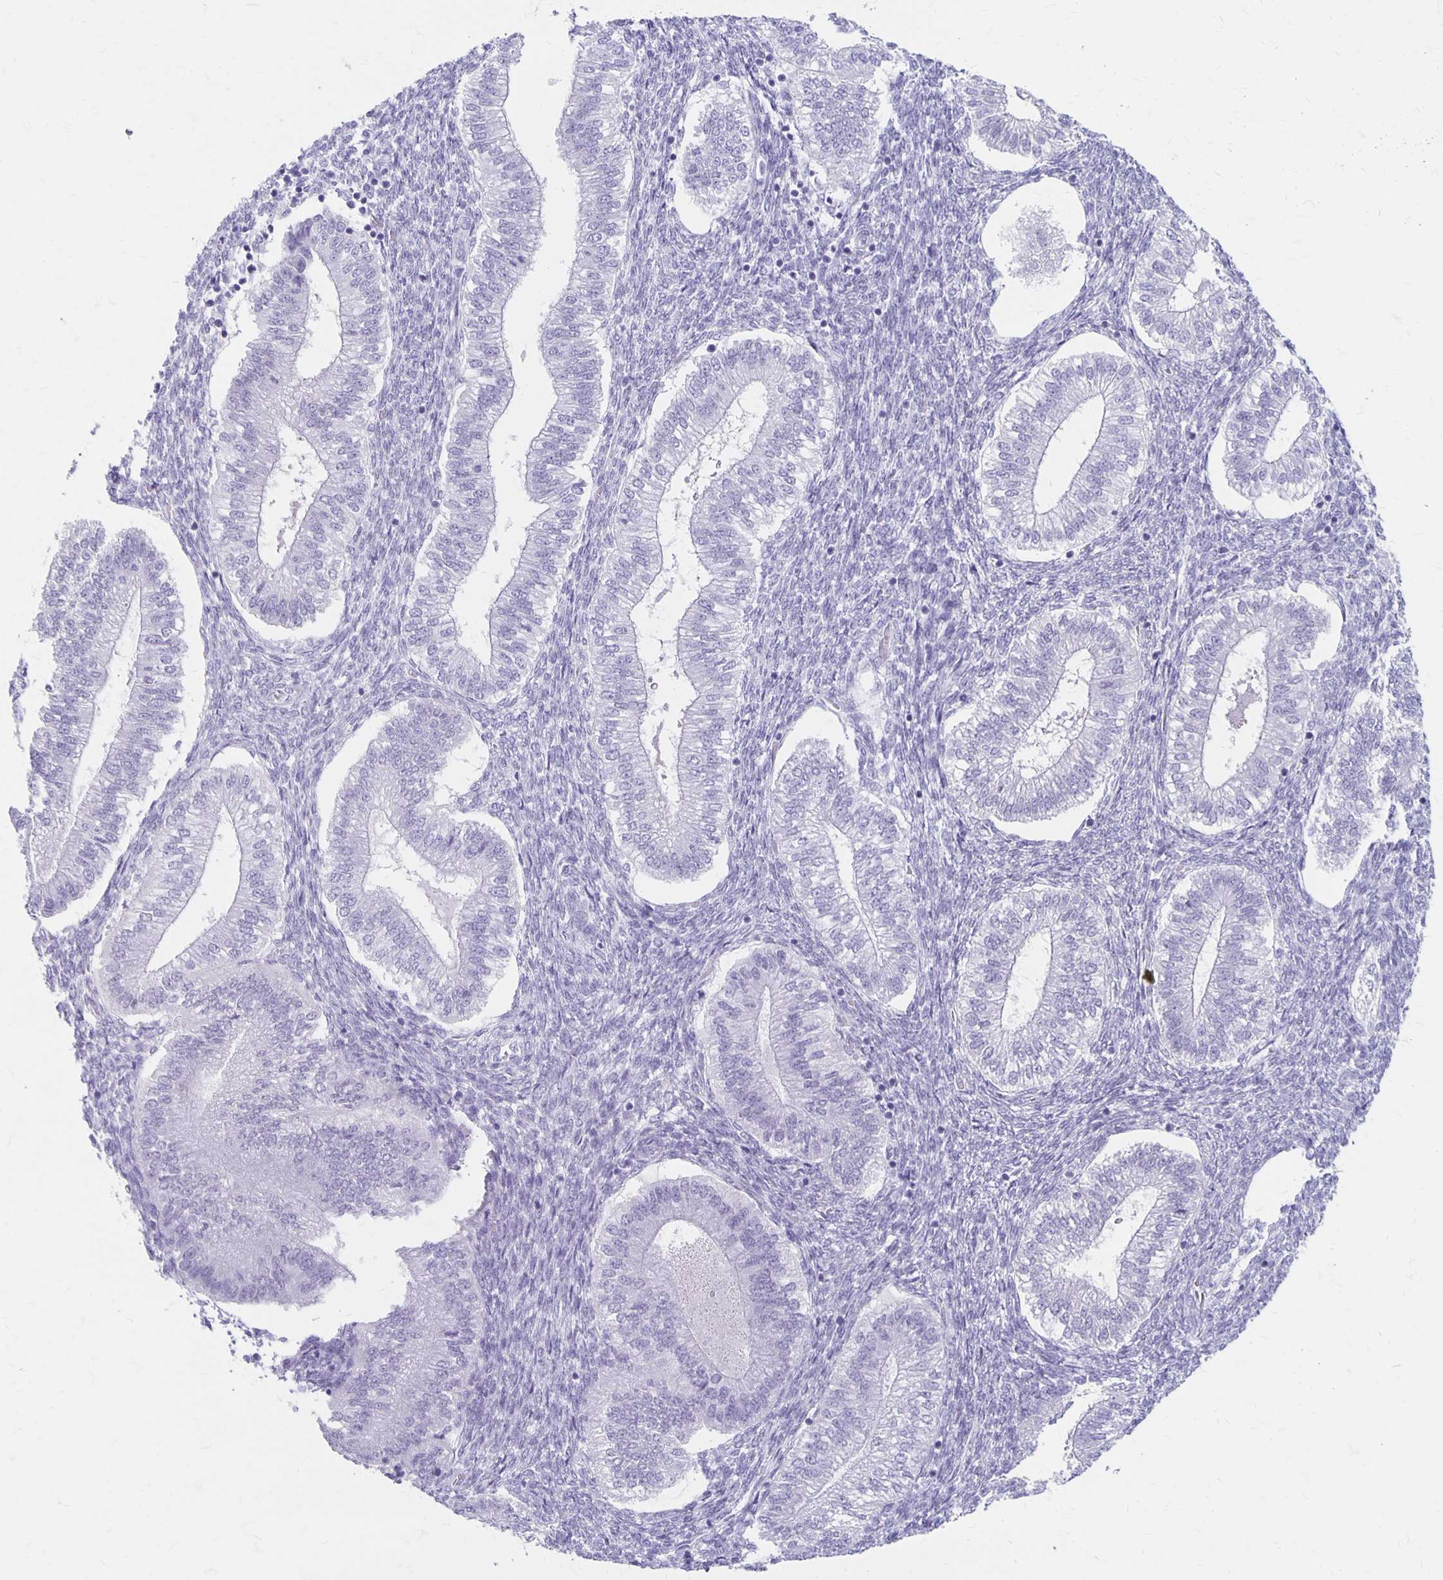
{"staining": {"intensity": "negative", "quantity": "none", "location": "none"}, "tissue": "endometrium", "cell_type": "Cells in endometrial stroma", "image_type": "normal", "snomed": [{"axis": "morphology", "description": "Normal tissue, NOS"}, {"axis": "topography", "description": "Endometrium"}], "caption": "Immunohistochemistry photomicrograph of unremarkable endometrium stained for a protein (brown), which demonstrates no expression in cells in endometrial stroma. The staining was performed using DAB to visualize the protein expression in brown, while the nuclei were stained in blue with hematoxylin (Magnification: 20x).", "gene": "MAGEC2", "patient": {"sex": "female", "age": 25}}